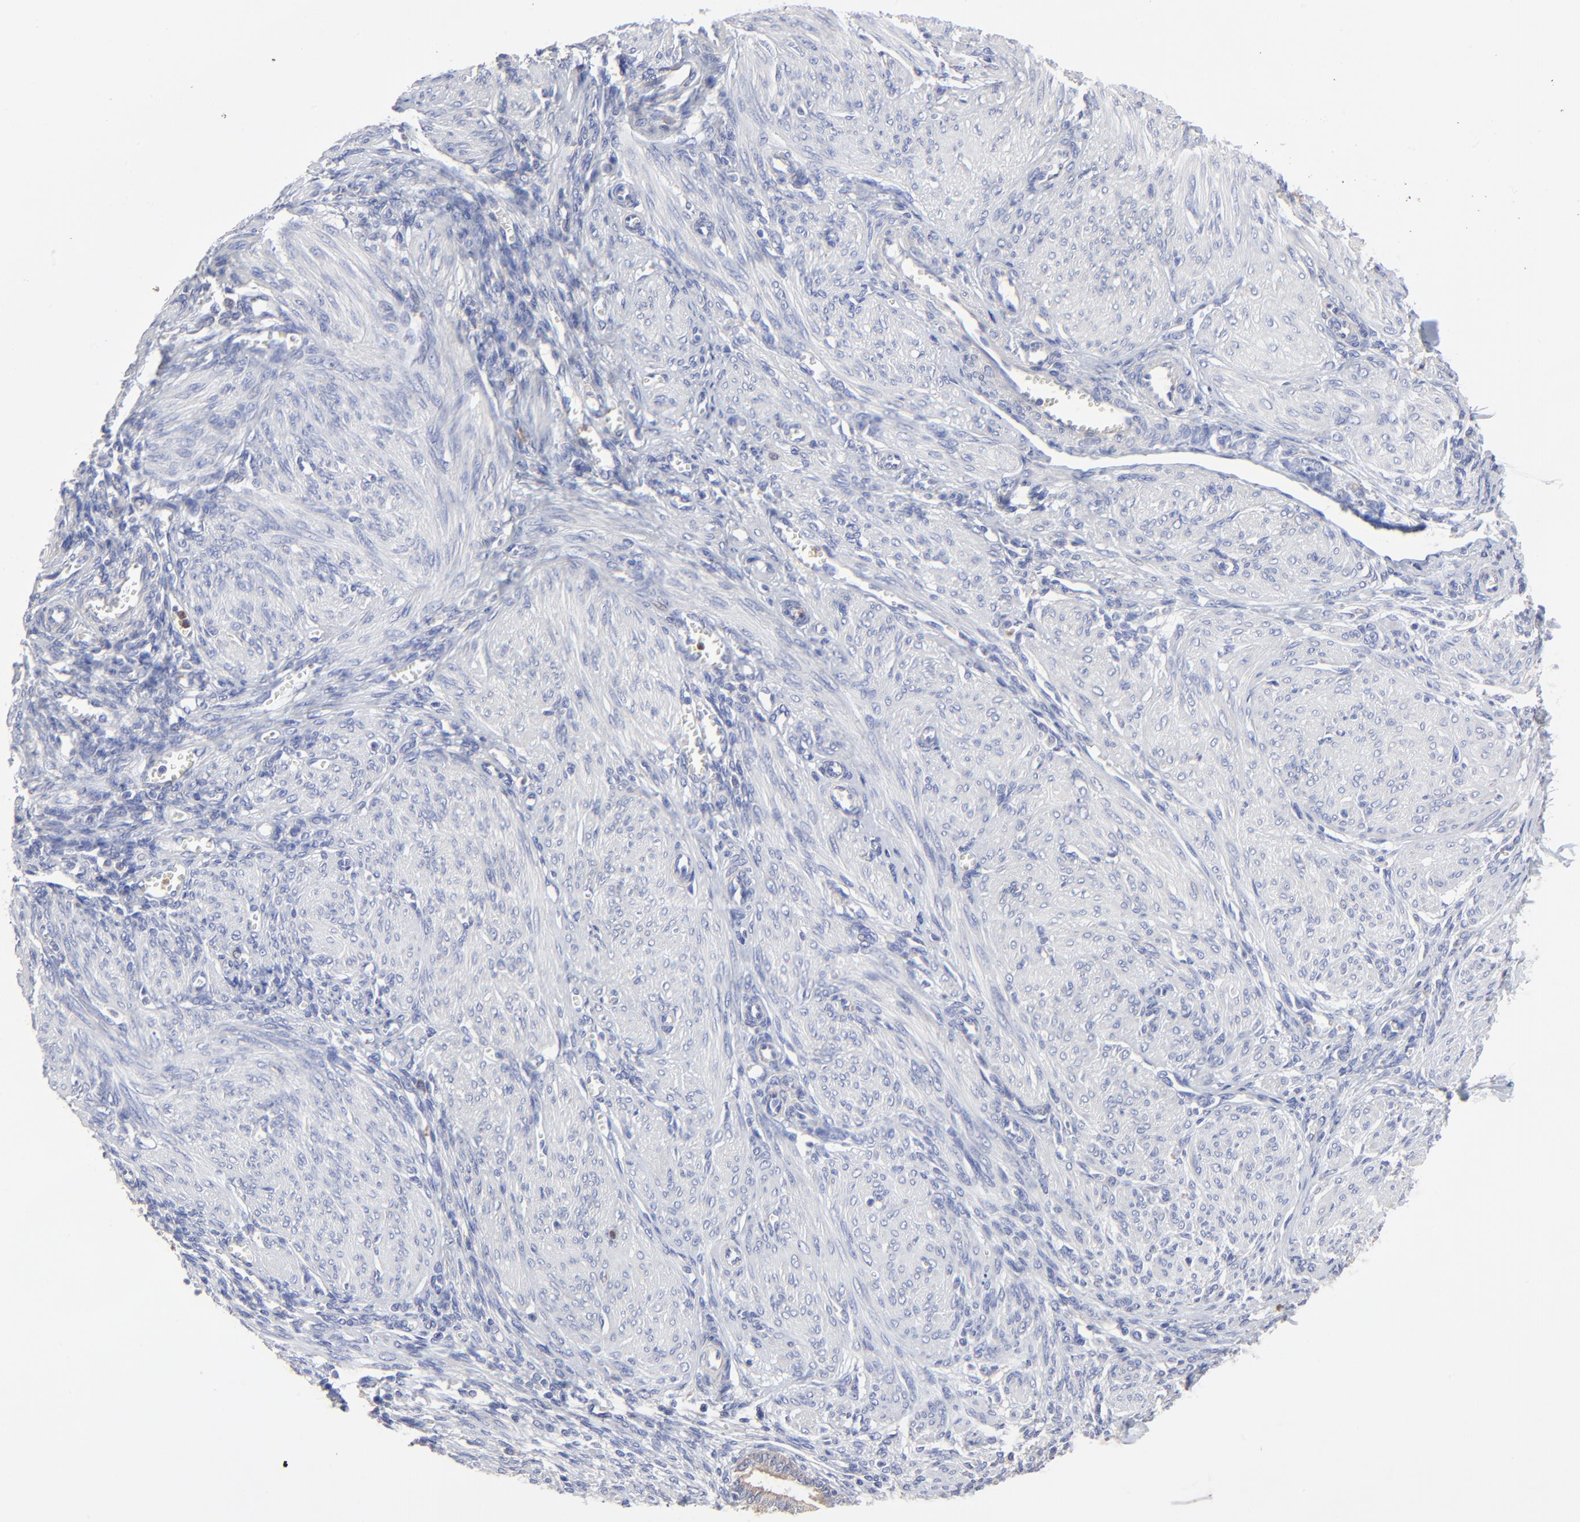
{"staining": {"intensity": "negative", "quantity": "none", "location": "none"}, "tissue": "endometrium", "cell_type": "Cells in endometrial stroma", "image_type": "normal", "snomed": [{"axis": "morphology", "description": "Normal tissue, NOS"}, {"axis": "topography", "description": "Endometrium"}], "caption": "Immunohistochemistry image of benign endometrium: human endometrium stained with DAB reveals no significant protein expression in cells in endometrial stroma.", "gene": "PPFIBP2", "patient": {"sex": "female", "age": 72}}